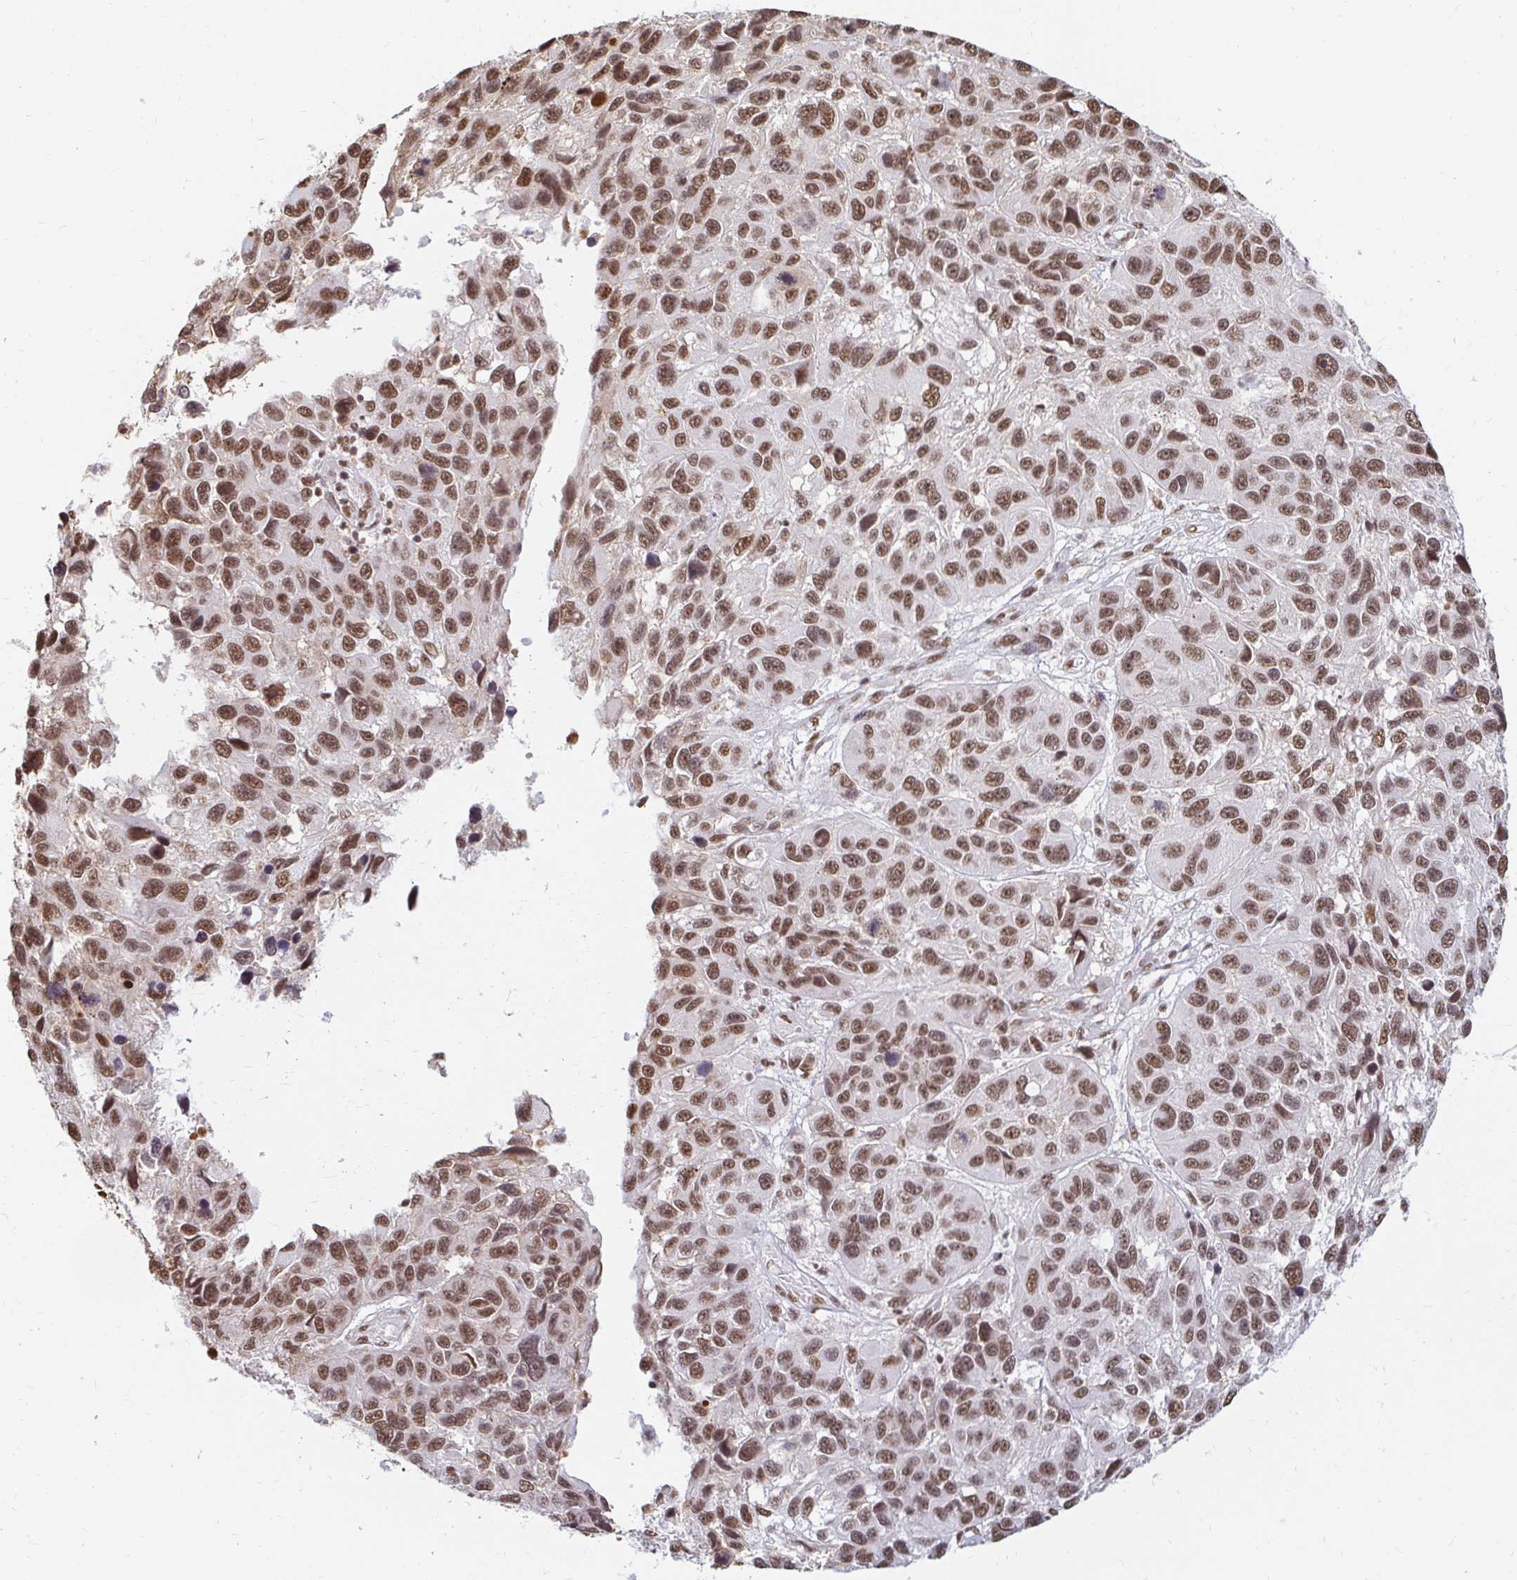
{"staining": {"intensity": "moderate", "quantity": ">75%", "location": "nuclear"}, "tissue": "melanoma", "cell_type": "Tumor cells", "image_type": "cancer", "snomed": [{"axis": "morphology", "description": "Malignant melanoma, NOS"}, {"axis": "topography", "description": "Skin"}], "caption": "Protein expression analysis of human malignant melanoma reveals moderate nuclear expression in about >75% of tumor cells.", "gene": "HNRNPU", "patient": {"sex": "male", "age": 53}}